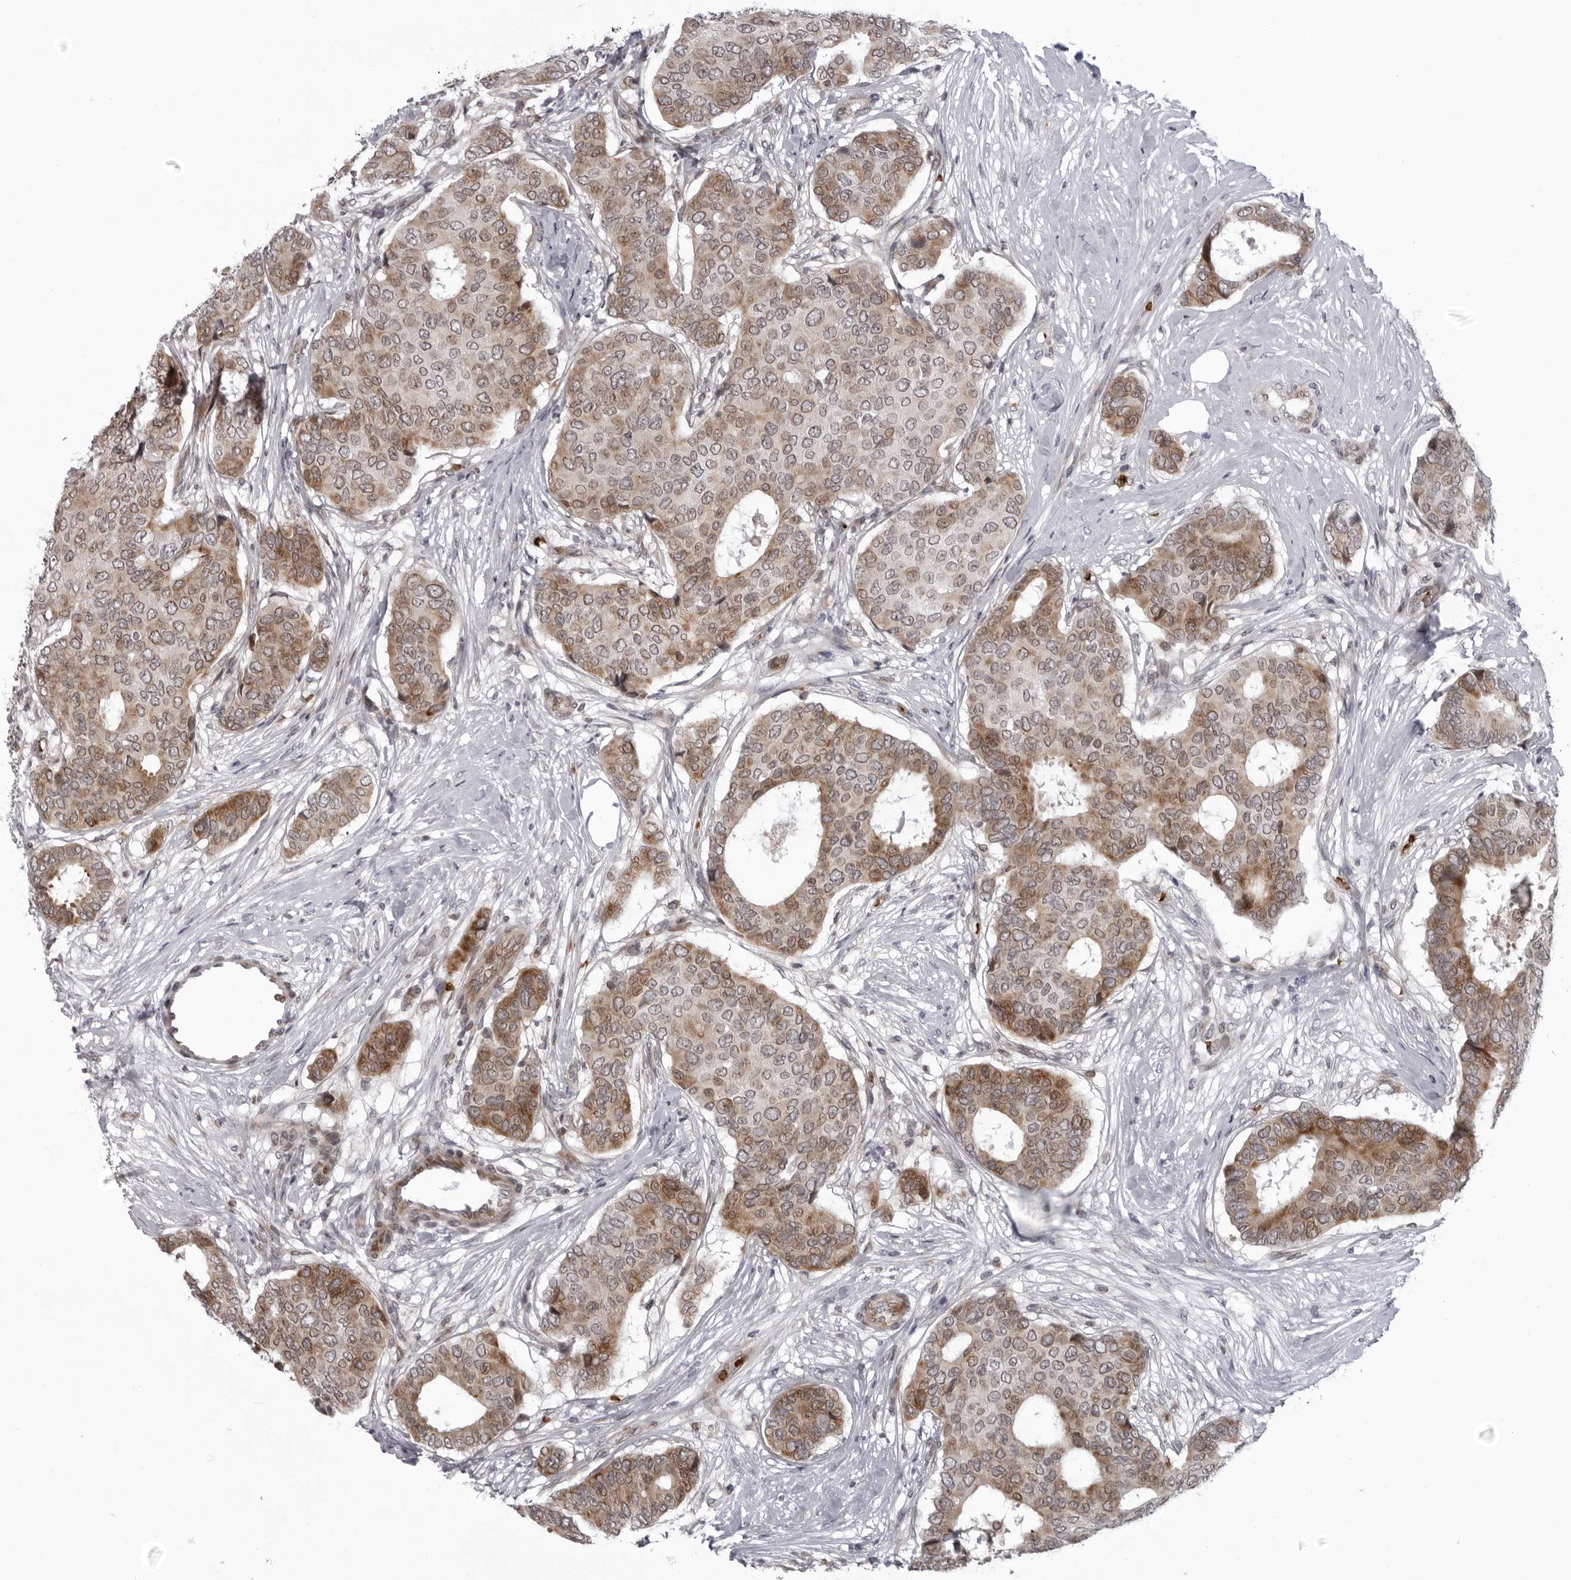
{"staining": {"intensity": "moderate", "quantity": ">75%", "location": "cytoplasmic/membranous"}, "tissue": "breast cancer", "cell_type": "Tumor cells", "image_type": "cancer", "snomed": [{"axis": "morphology", "description": "Duct carcinoma"}, {"axis": "topography", "description": "Breast"}], "caption": "An immunohistochemistry (IHC) image of tumor tissue is shown. Protein staining in brown highlights moderate cytoplasmic/membranous positivity in breast cancer (invasive ductal carcinoma) within tumor cells.", "gene": "THOP1", "patient": {"sex": "female", "age": 75}}